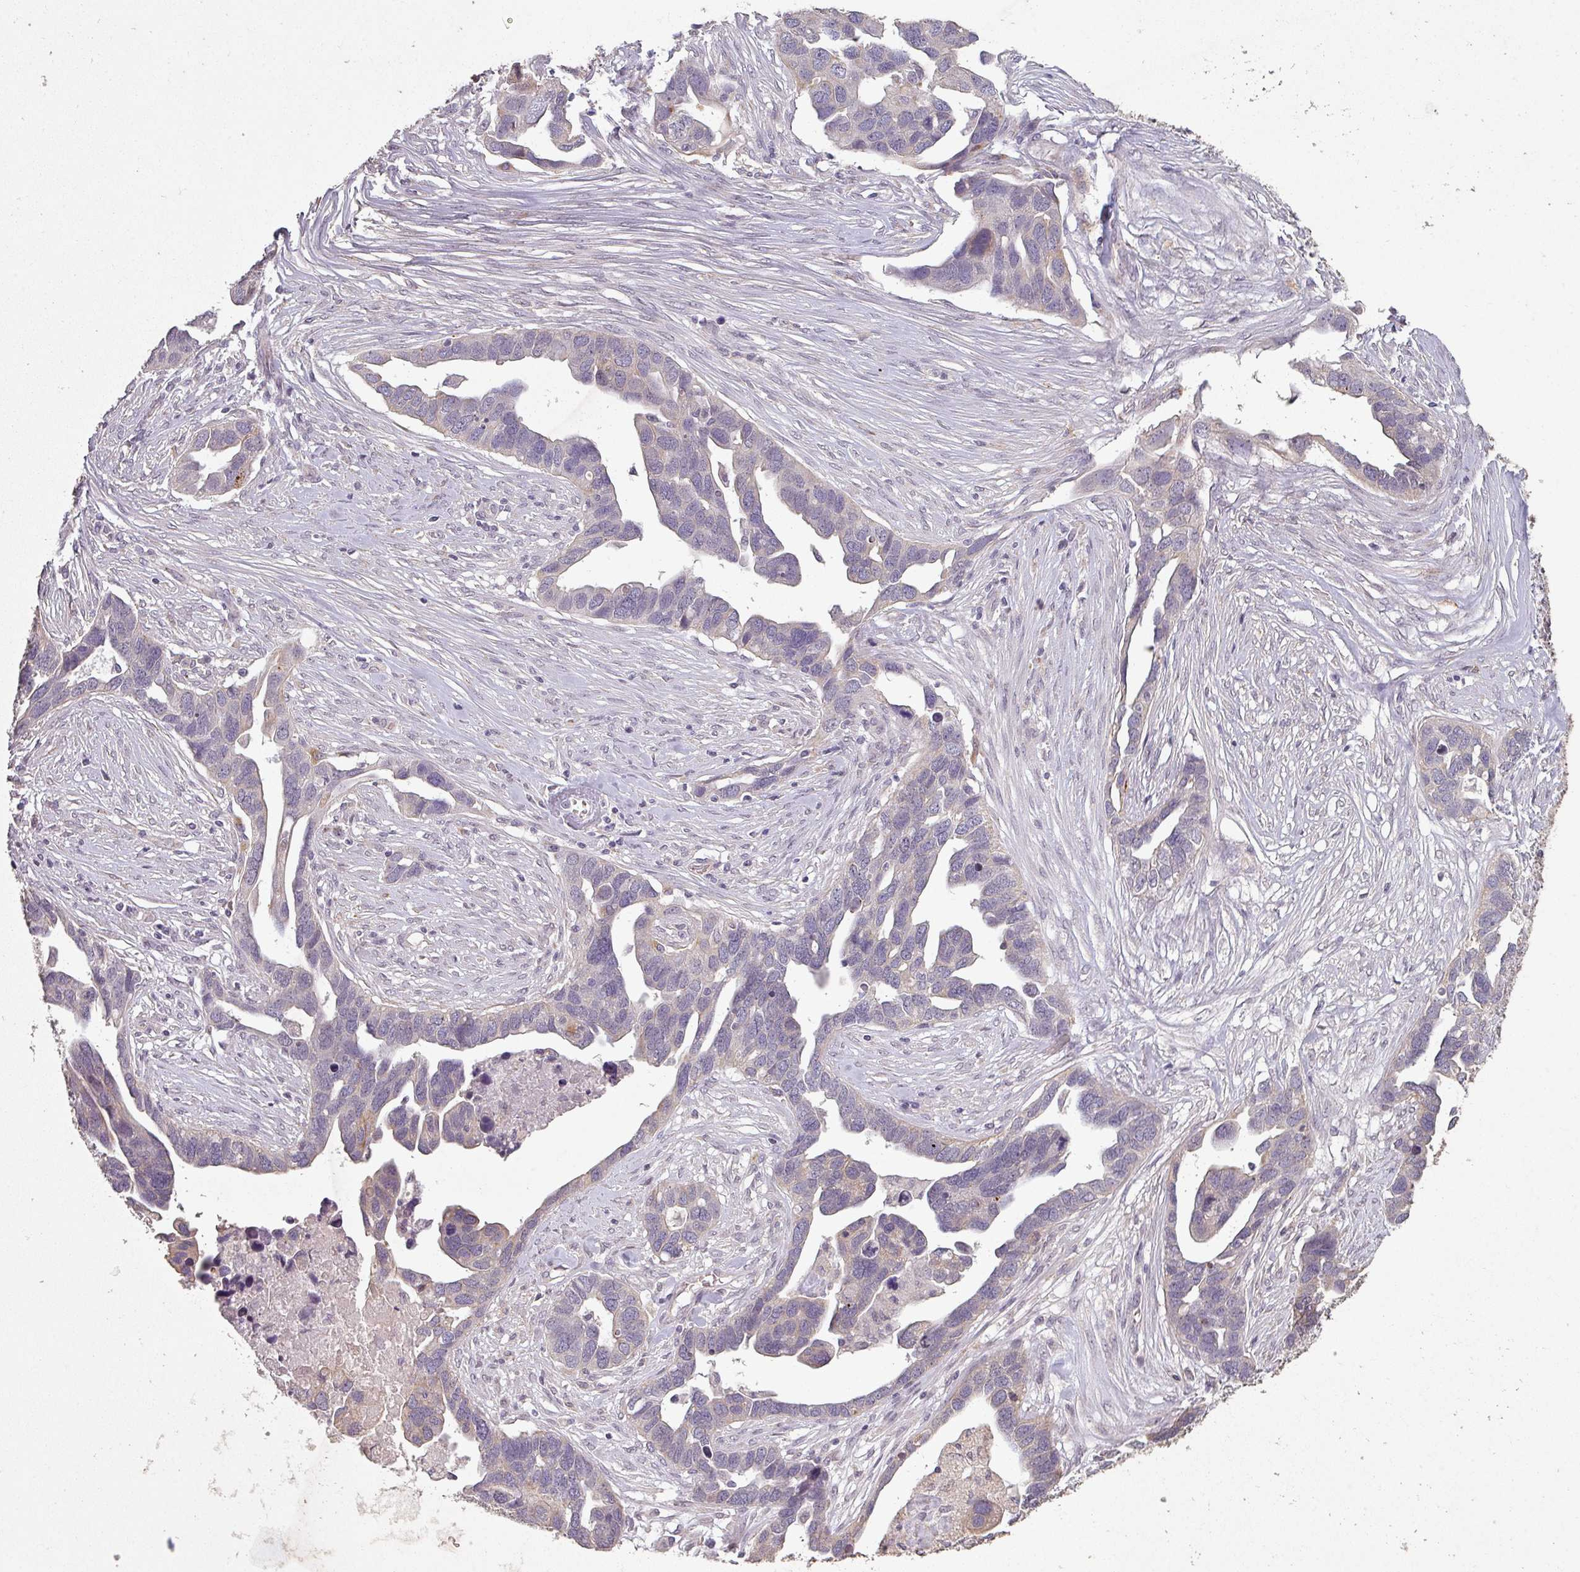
{"staining": {"intensity": "negative", "quantity": "none", "location": "none"}, "tissue": "ovarian cancer", "cell_type": "Tumor cells", "image_type": "cancer", "snomed": [{"axis": "morphology", "description": "Cystadenocarcinoma, serous, NOS"}, {"axis": "topography", "description": "Ovary"}], "caption": "Immunohistochemical staining of ovarian serous cystadenocarcinoma reveals no significant staining in tumor cells.", "gene": "LYPLA1", "patient": {"sex": "female", "age": 54}}